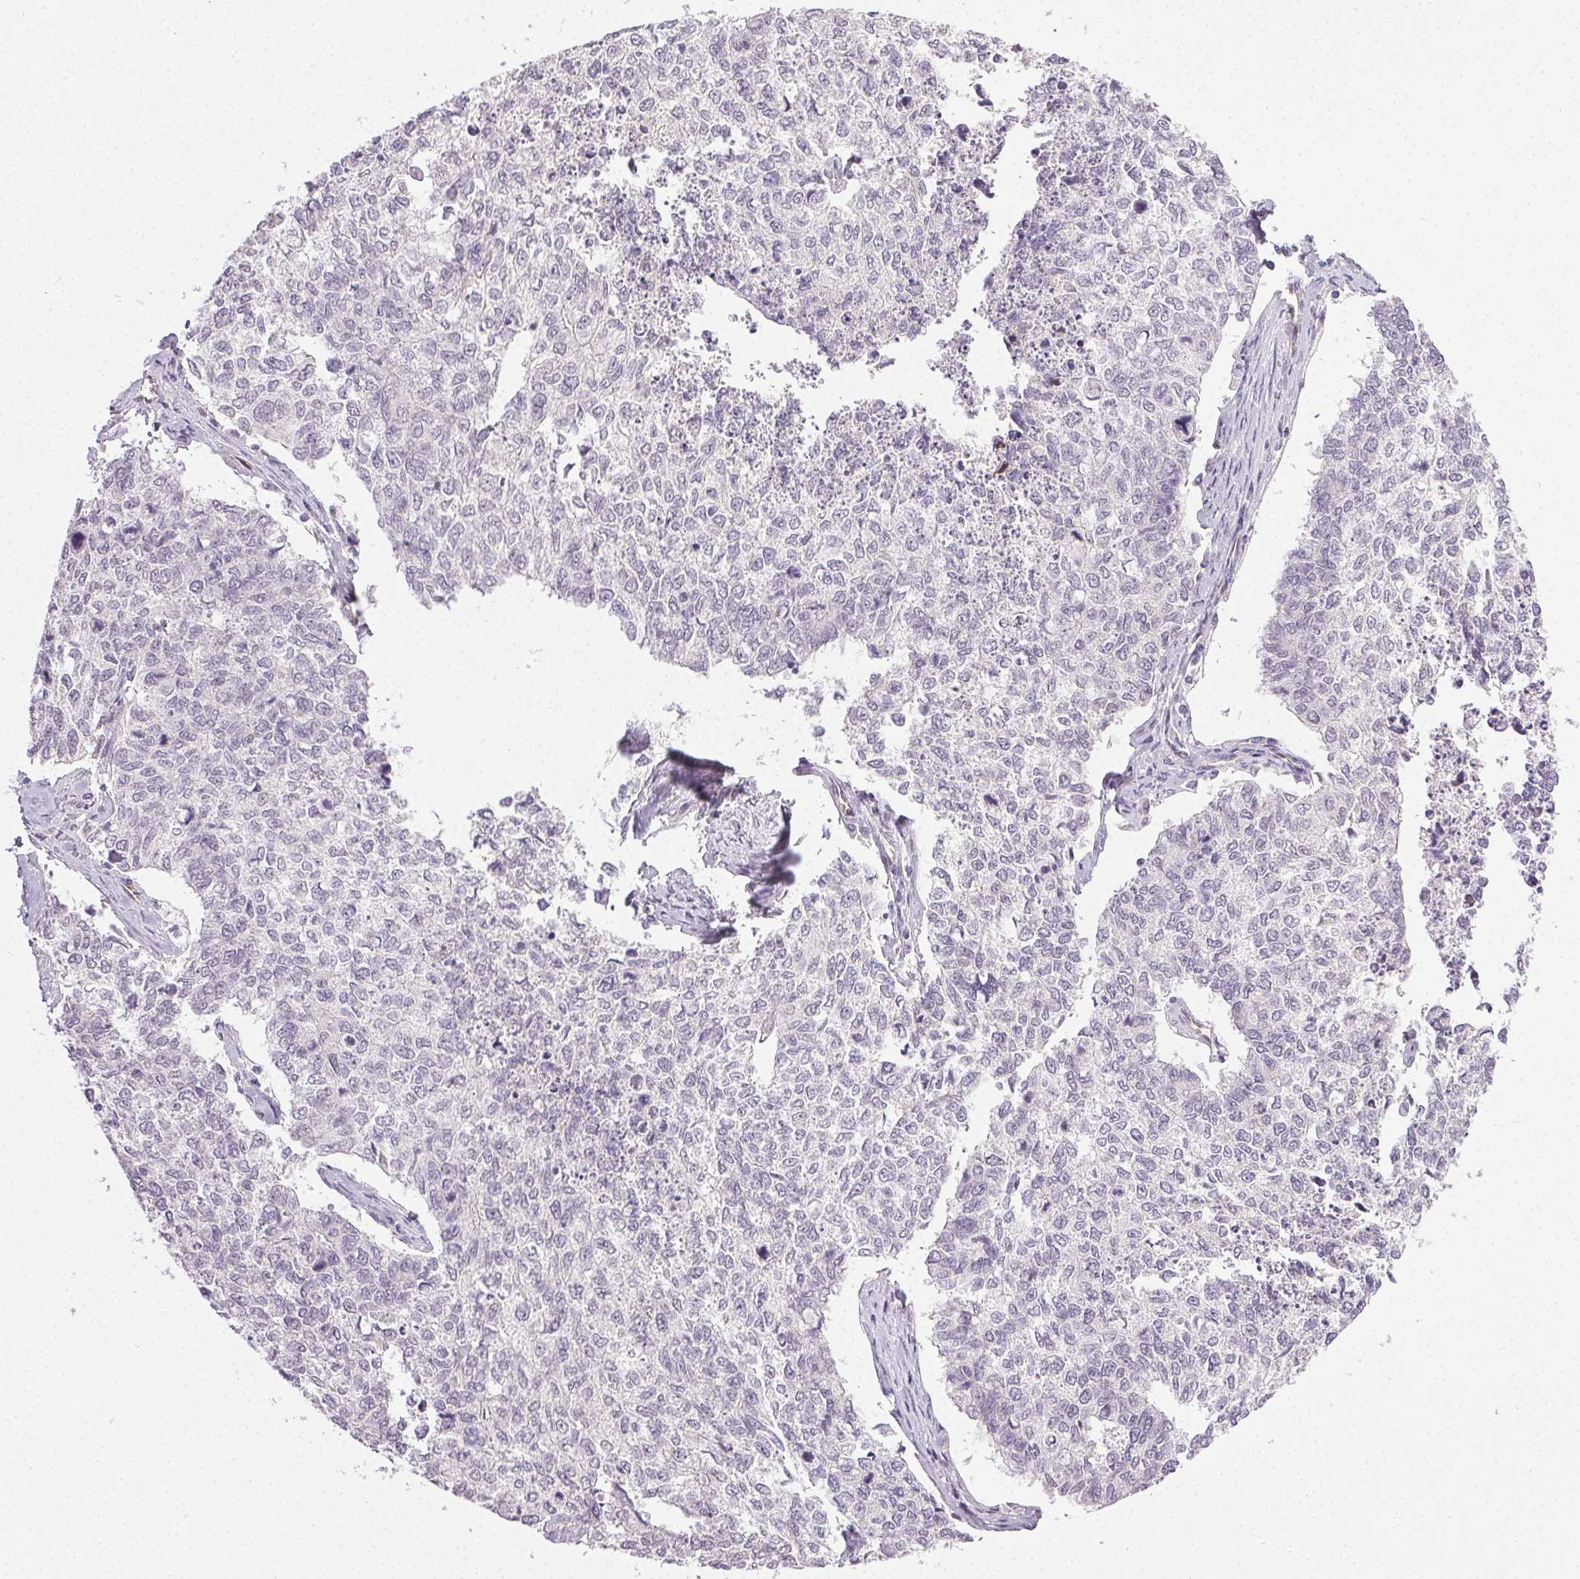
{"staining": {"intensity": "negative", "quantity": "none", "location": "none"}, "tissue": "cervical cancer", "cell_type": "Tumor cells", "image_type": "cancer", "snomed": [{"axis": "morphology", "description": "Adenocarcinoma, NOS"}, {"axis": "topography", "description": "Cervix"}], "caption": "Tumor cells are negative for protein expression in human adenocarcinoma (cervical).", "gene": "PLCB1", "patient": {"sex": "female", "age": 63}}